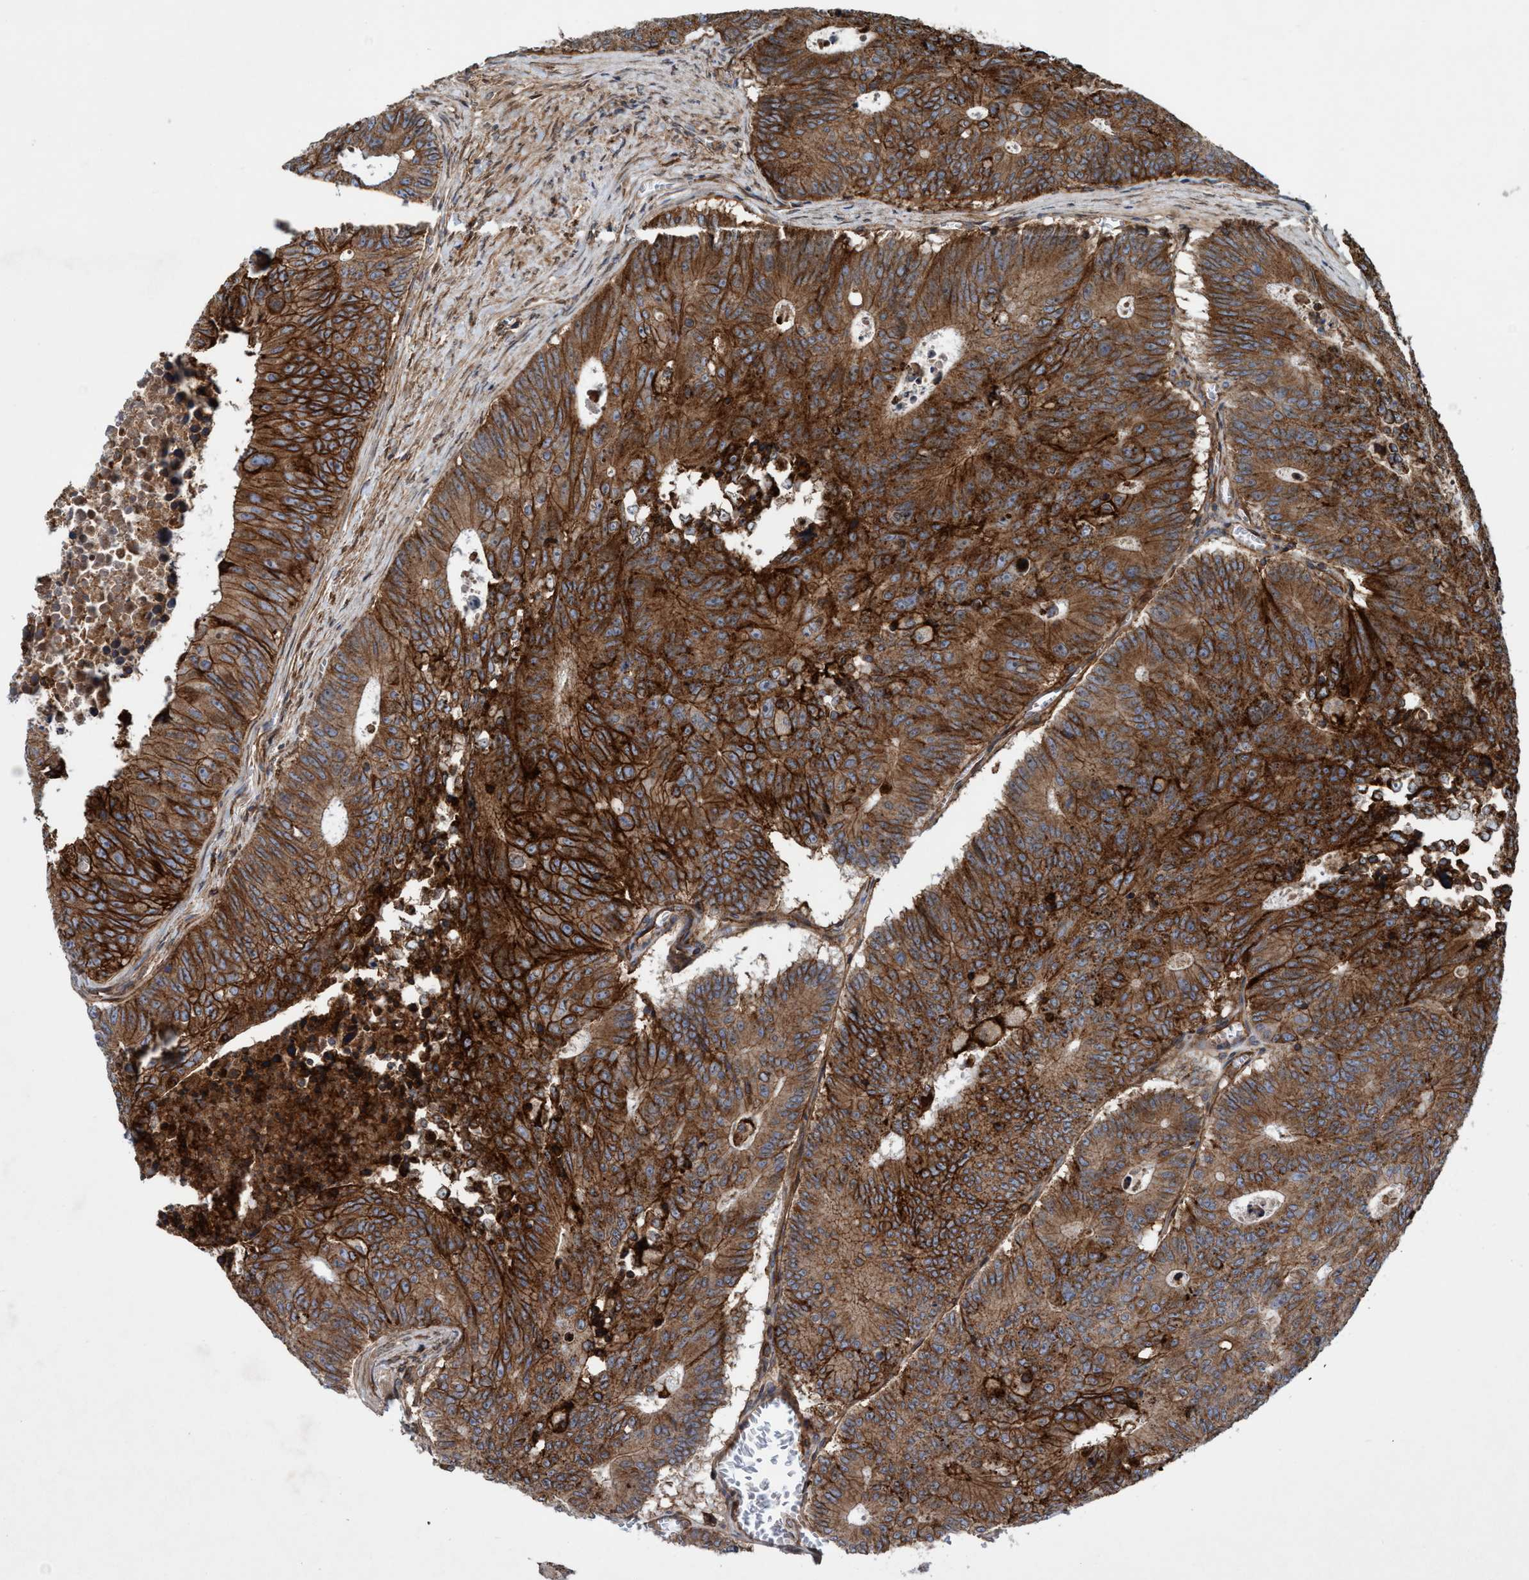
{"staining": {"intensity": "strong", "quantity": ">75%", "location": "cytoplasmic/membranous"}, "tissue": "colorectal cancer", "cell_type": "Tumor cells", "image_type": "cancer", "snomed": [{"axis": "morphology", "description": "Adenocarcinoma, NOS"}, {"axis": "topography", "description": "Colon"}], "caption": "Adenocarcinoma (colorectal) stained with DAB immunohistochemistry demonstrates high levels of strong cytoplasmic/membranous positivity in about >75% of tumor cells.", "gene": "SLC16A3", "patient": {"sex": "male", "age": 87}}